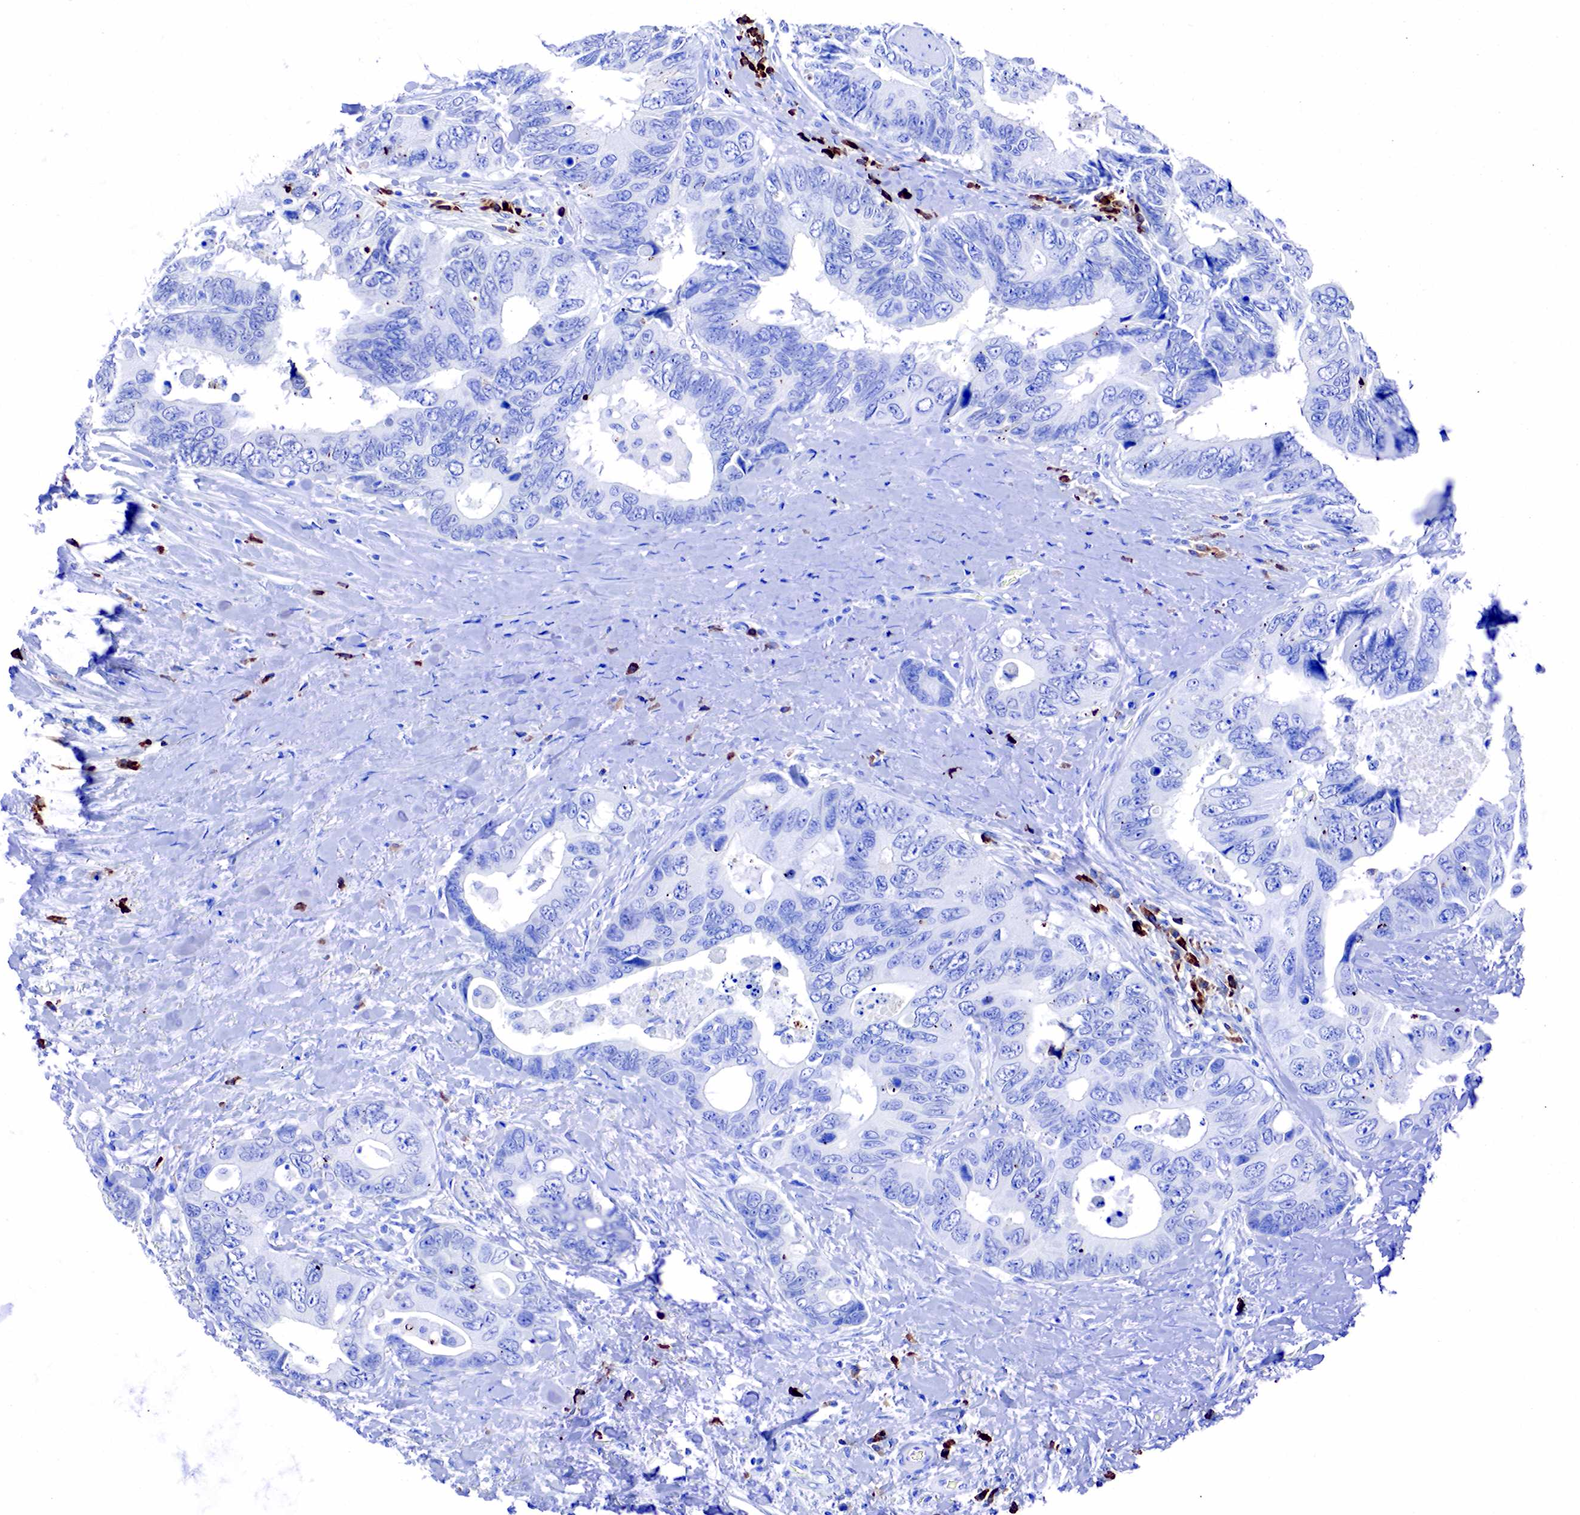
{"staining": {"intensity": "negative", "quantity": "none", "location": "none"}, "tissue": "colorectal cancer", "cell_type": "Tumor cells", "image_type": "cancer", "snomed": [{"axis": "morphology", "description": "Adenocarcinoma, NOS"}, {"axis": "topography", "description": "Rectum"}], "caption": "DAB immunohistochemical staining of human colorectal cancer (adenocarcinoma) demonstrates no significant expression in tumor cells.", "gene": "CD79A", "patient": {"sex": "female", "age": 67}}